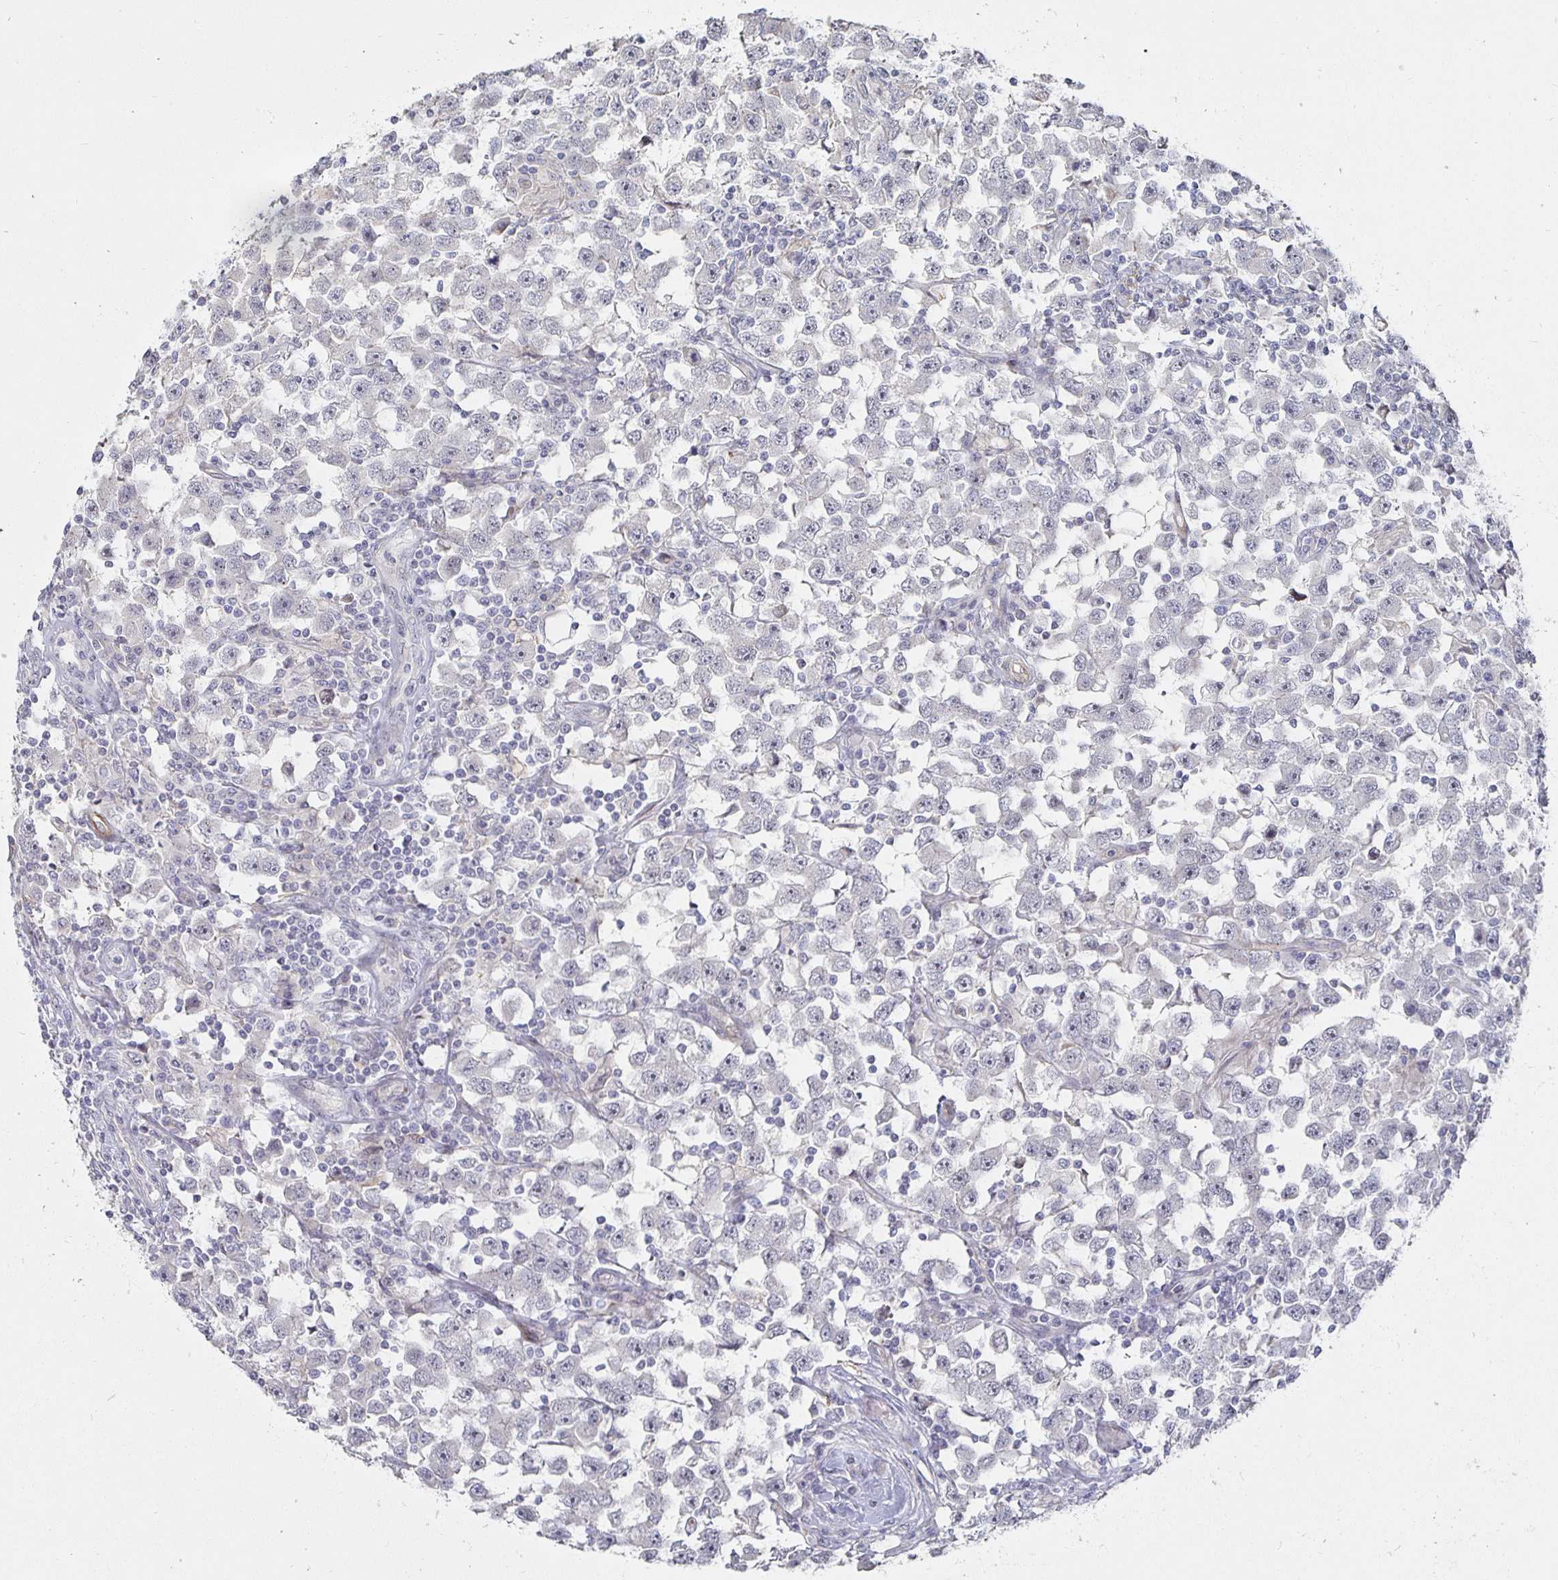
{"staining": {"intensity": "negative", "quantity": "none", "location": "none"}, "tissue": "testis cancer", "cell_type": "Tumor cells", "image_type": "cancer", "snomed": [{"axis": "morphology", "description": "Seminoma, NOS"}, {"axis": "topography", "description": "Testis"}], "caption": "Tumor cells are negative for brown protein staining in testis seminoma.", "gene": "S100G", "patient": {"sex": "male", "age": 33}}